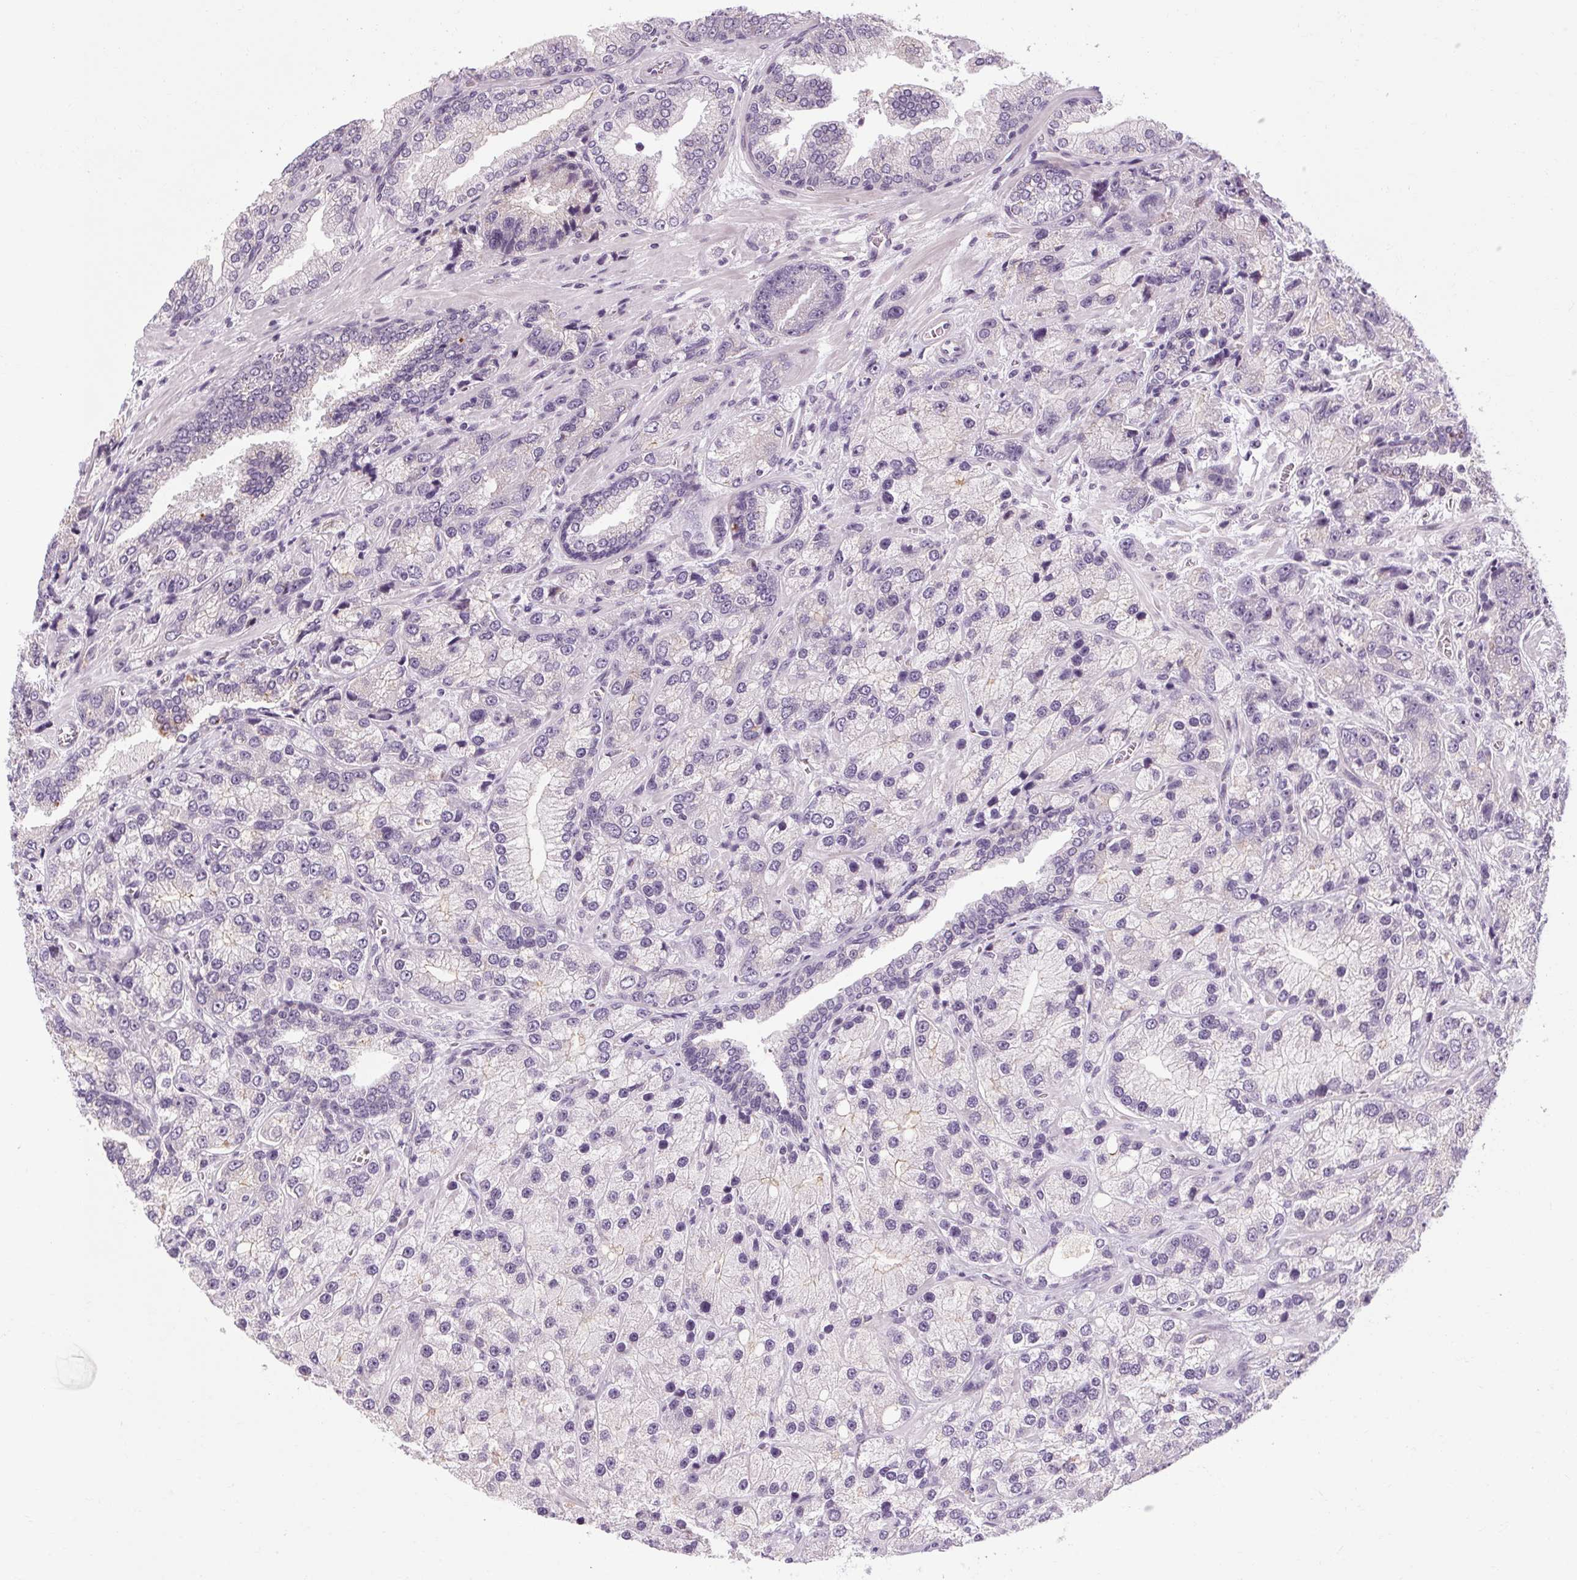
{"staining": {"intensity": "negative", "quantity": "none", "location": "none"}, "tissue": "prostate cancer", "cell_type": "Tumor cells", "image_type": "cancer", "snomed": [{"axis": "morphology", "description": "Adenocarcinoma, NOS"}, {"axis": "topography", "description": "Prostate"}], "caption": "The image exhibits no staining of tumor cells in prostate cancer.", "gene": "KLHL40", "patient": {"sex": "male", "age": 63}}